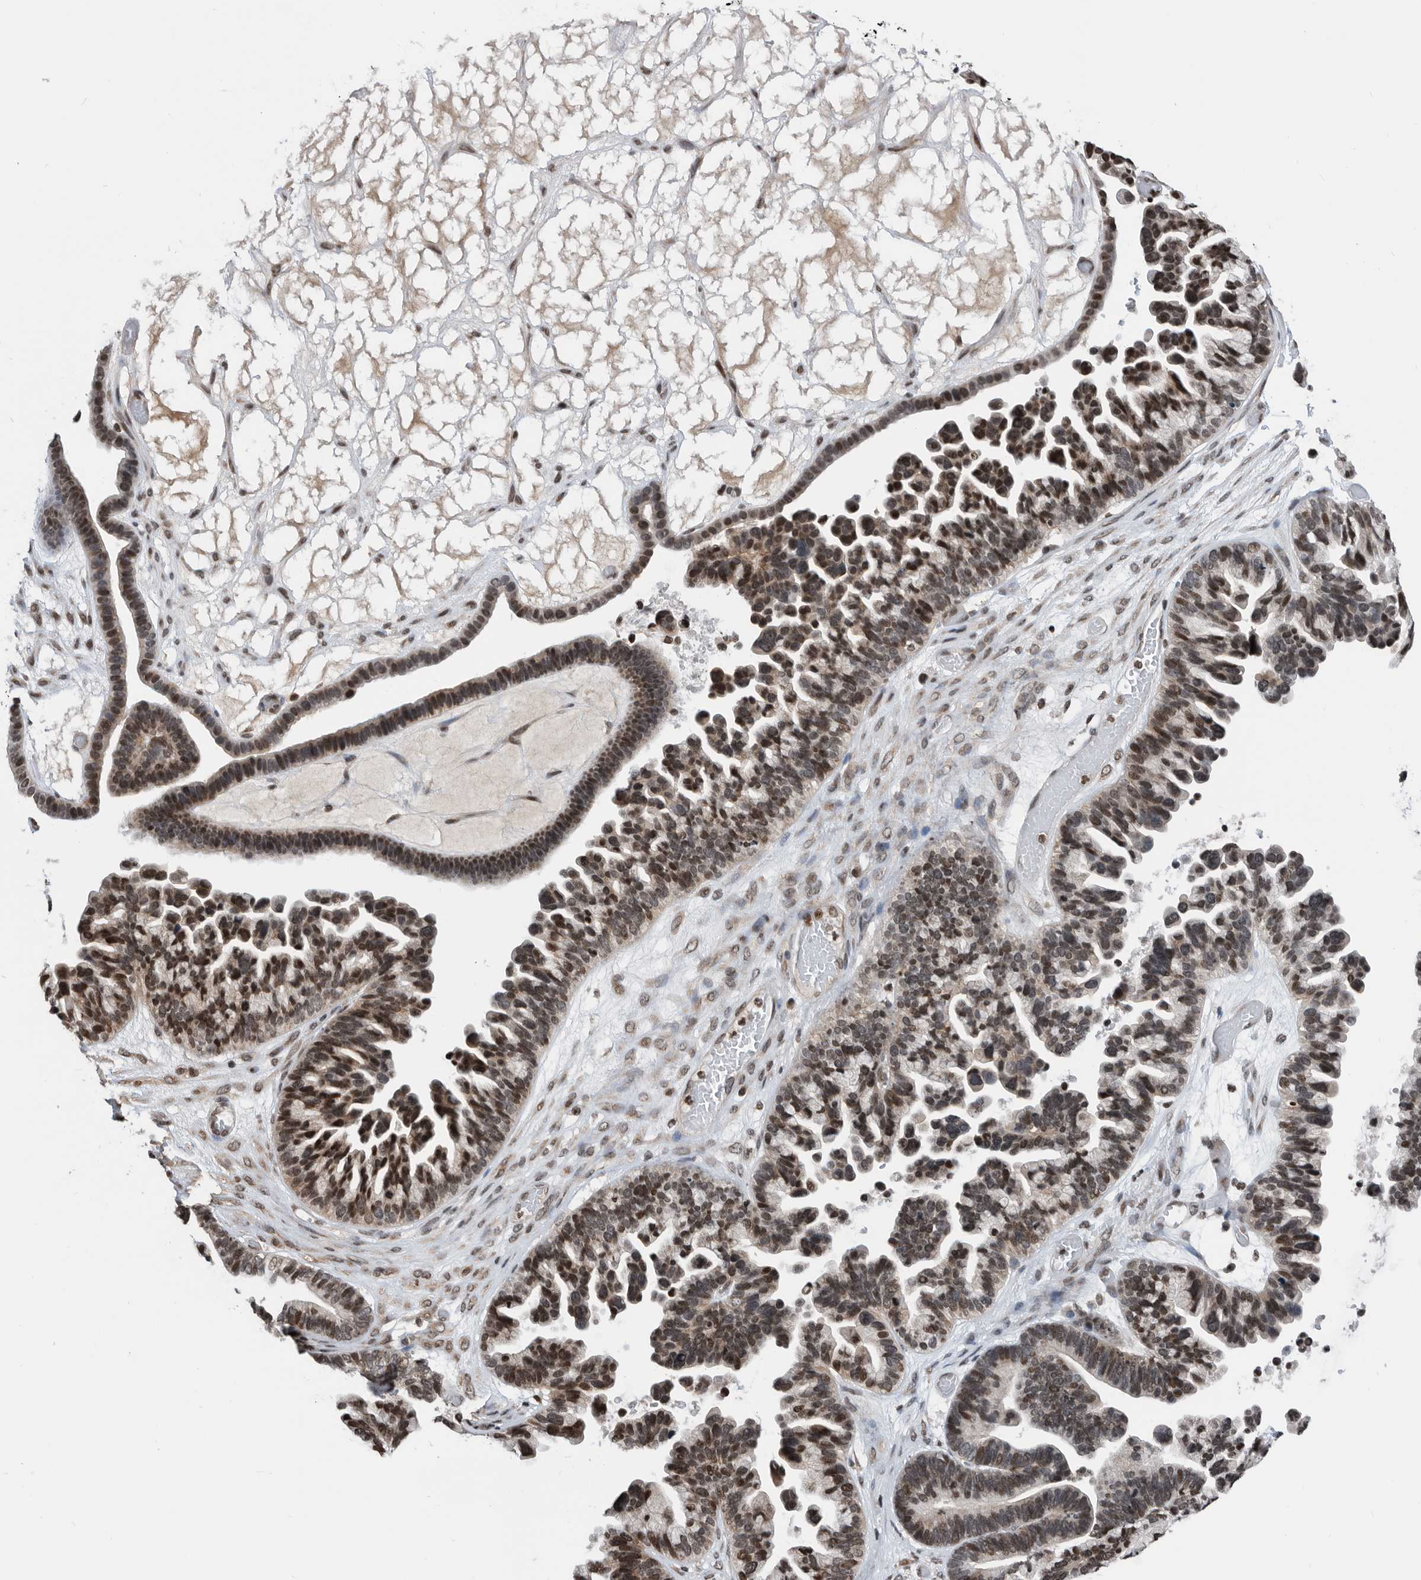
{"staining": {"intensity": "moderate", "quantity": ">75%", "location": "nuclear"}, "tissue": "ovarian cancer", "cell_type": "Tumor cells", "image_type": "cancer", "snomed": [{"axis": "morphology", "description": "Cystadenocarcinoma, serous, NOS"}, {"axis": "topography", "description": "Ovary"}], "caption": "Serous cystadenocarcinoma (ovarian) was stained to show a protein in brown. There is medium levels of moderate nuclear staining in approximately >75% of tumor cells.", "gene": "SNRNP48", "patient": {"sex": "female", "age": 56}}